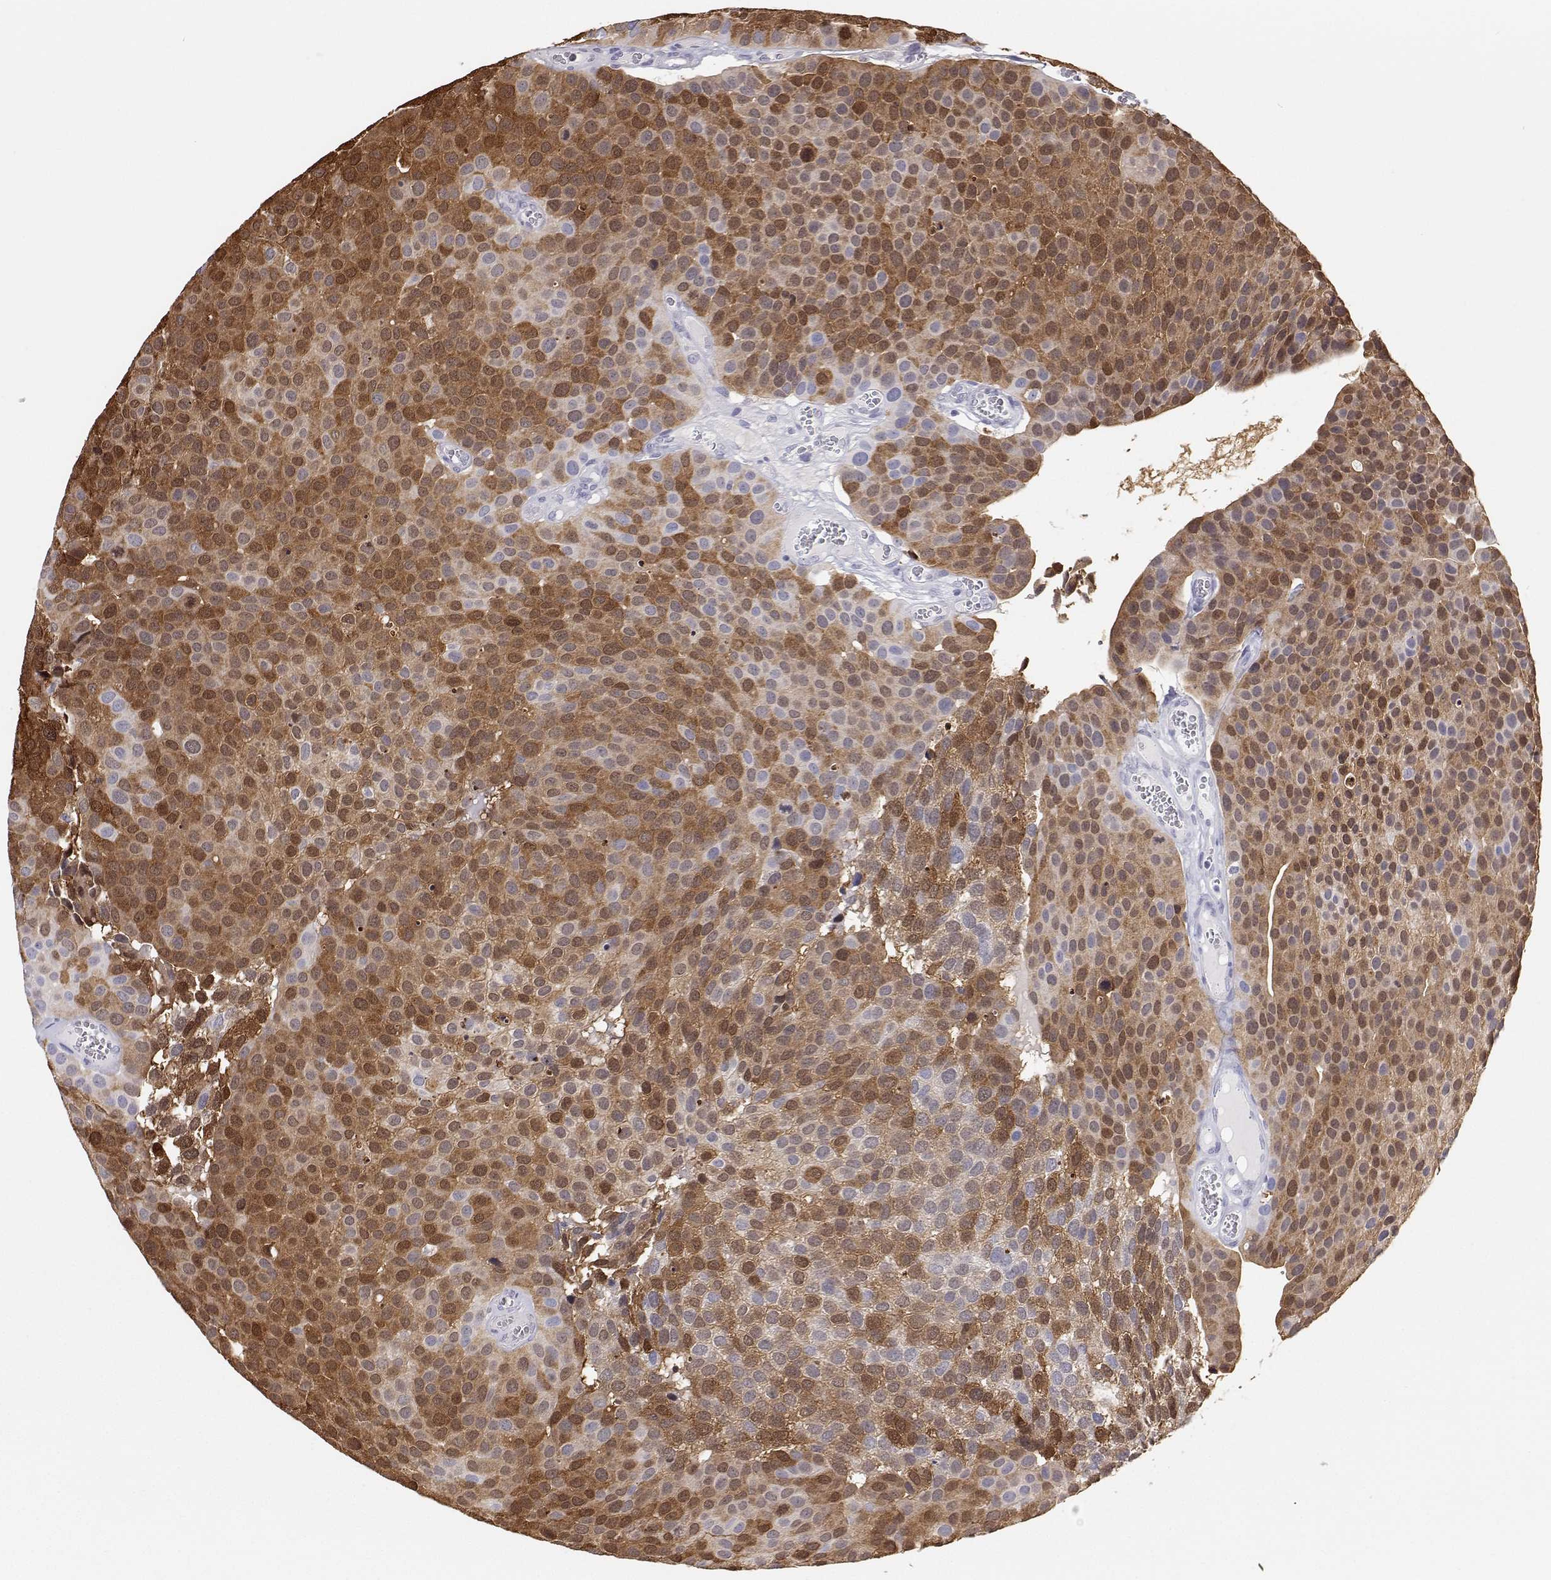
{"staining": {"intensity": "moderate", "quantity": ">75%", "location": "nuclear"}, "tissue": "urothelial cancer", "cell_type": "Tumor cells", "image_type": "cancer", "snomed": [{"axis": "morphology", "description": "Urothelial carcinoma, Low grade"}, {"axis": "topography", "description": "Urinary bladder"}], "caption": "Human urothelial carcinoma (low-grade) stained with a brown dye reveals moderate nuclear positive staining in about >75% of tumor cells.", "gene": "BHMT", "patient": {"sex": "female", "age": 69}}